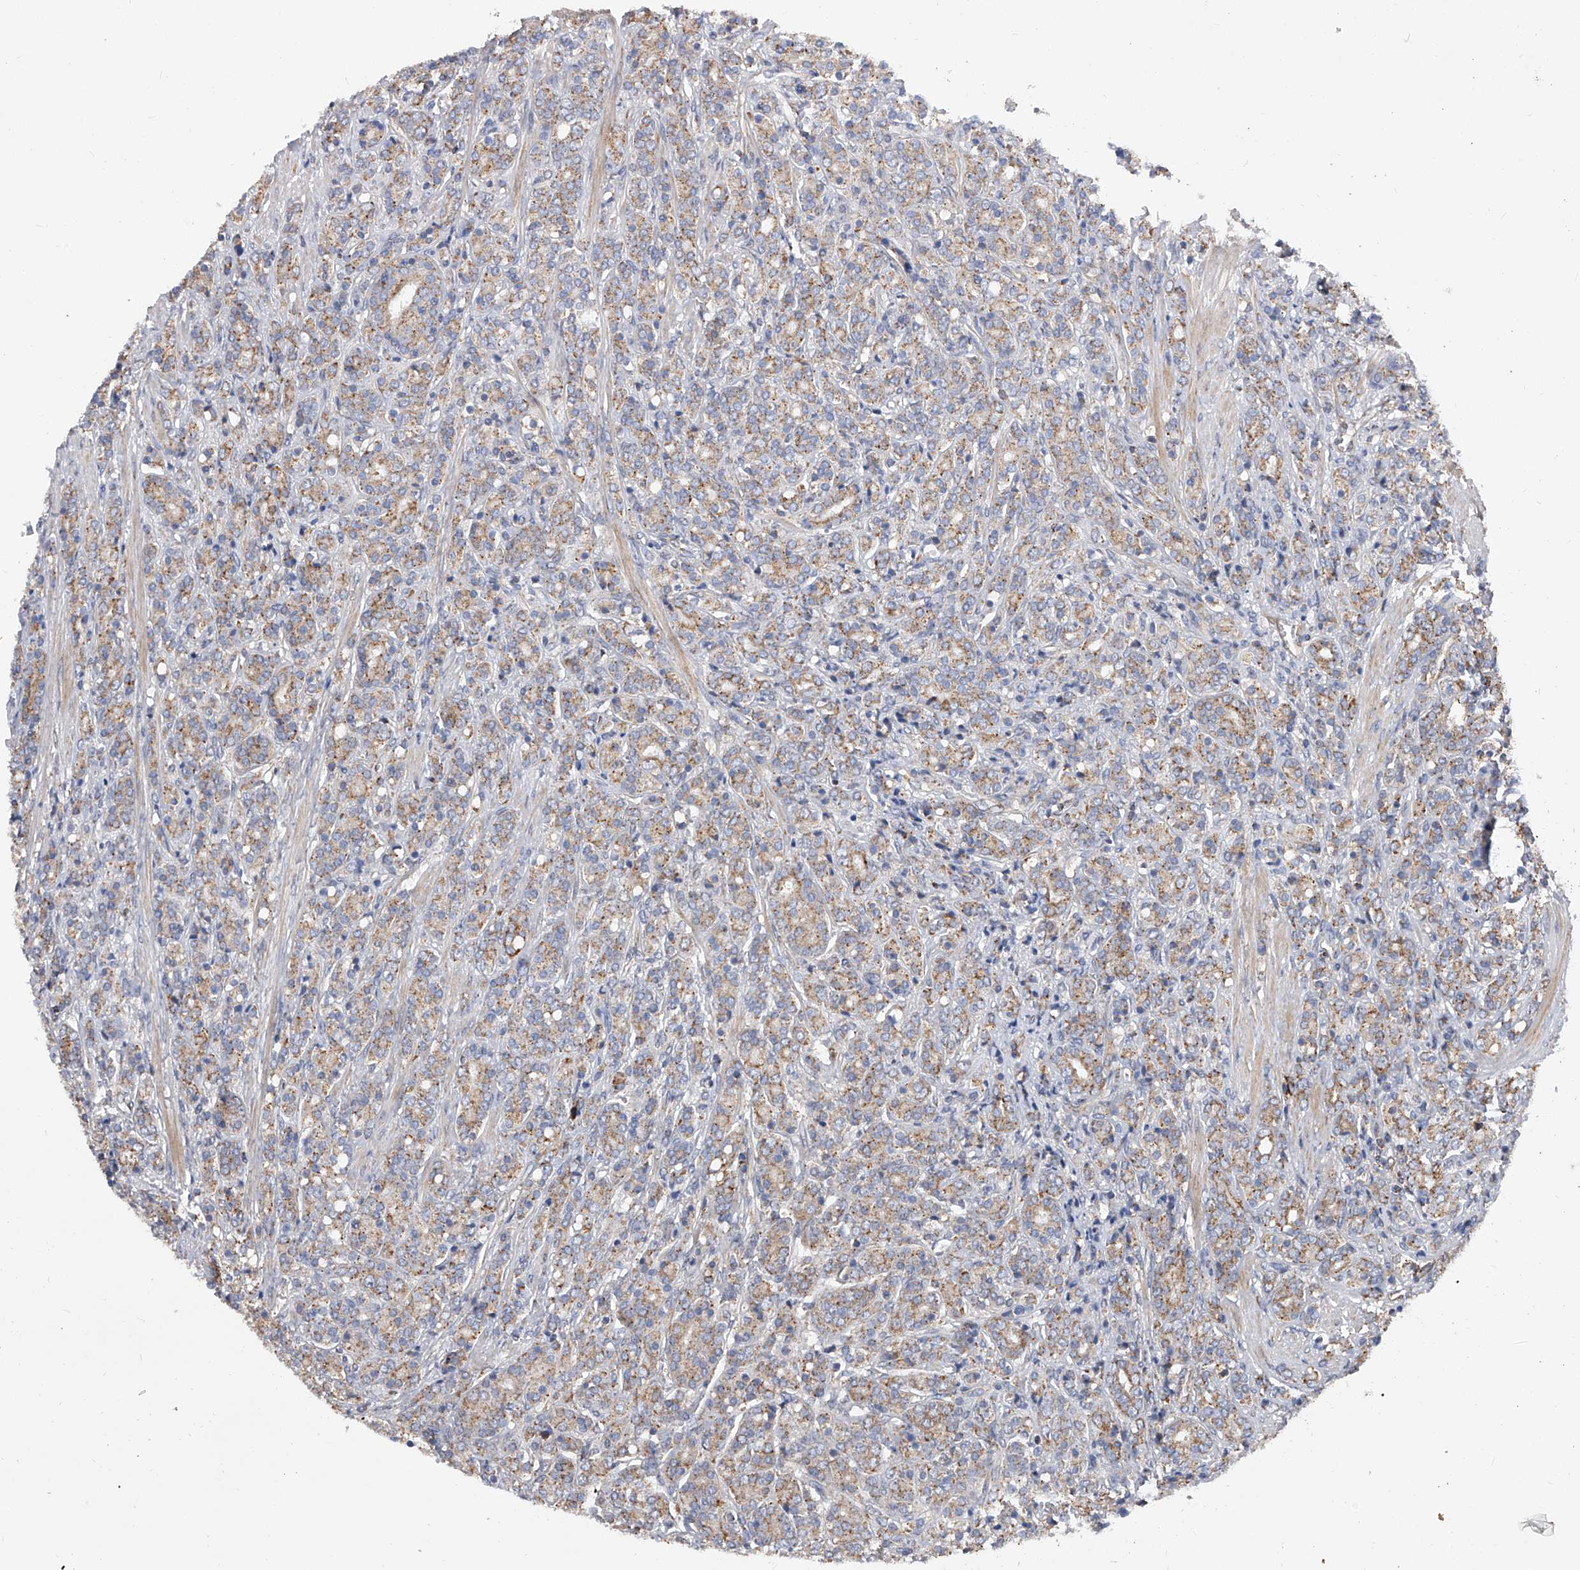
{"staining": {"intensity": "moderate", "quantity": ">75%", "location": "cytoplasmic/membranous"}, "tissue": "prostate cancer", "cell_type": "Tumor cells", "image_type": "cancer", "snomed": [{"axis": "morphology", "description": "Adenocarcinoma, High grade"}, {"axis": "topography", "description": "Prostate"}], "caption": "Prostate adenocarcinoma (high-grade) stained with a protein marker displays moderate staining in tumor cells.", "gene": "PDSS2", "patient": {"sex": "male", "age": 62}}